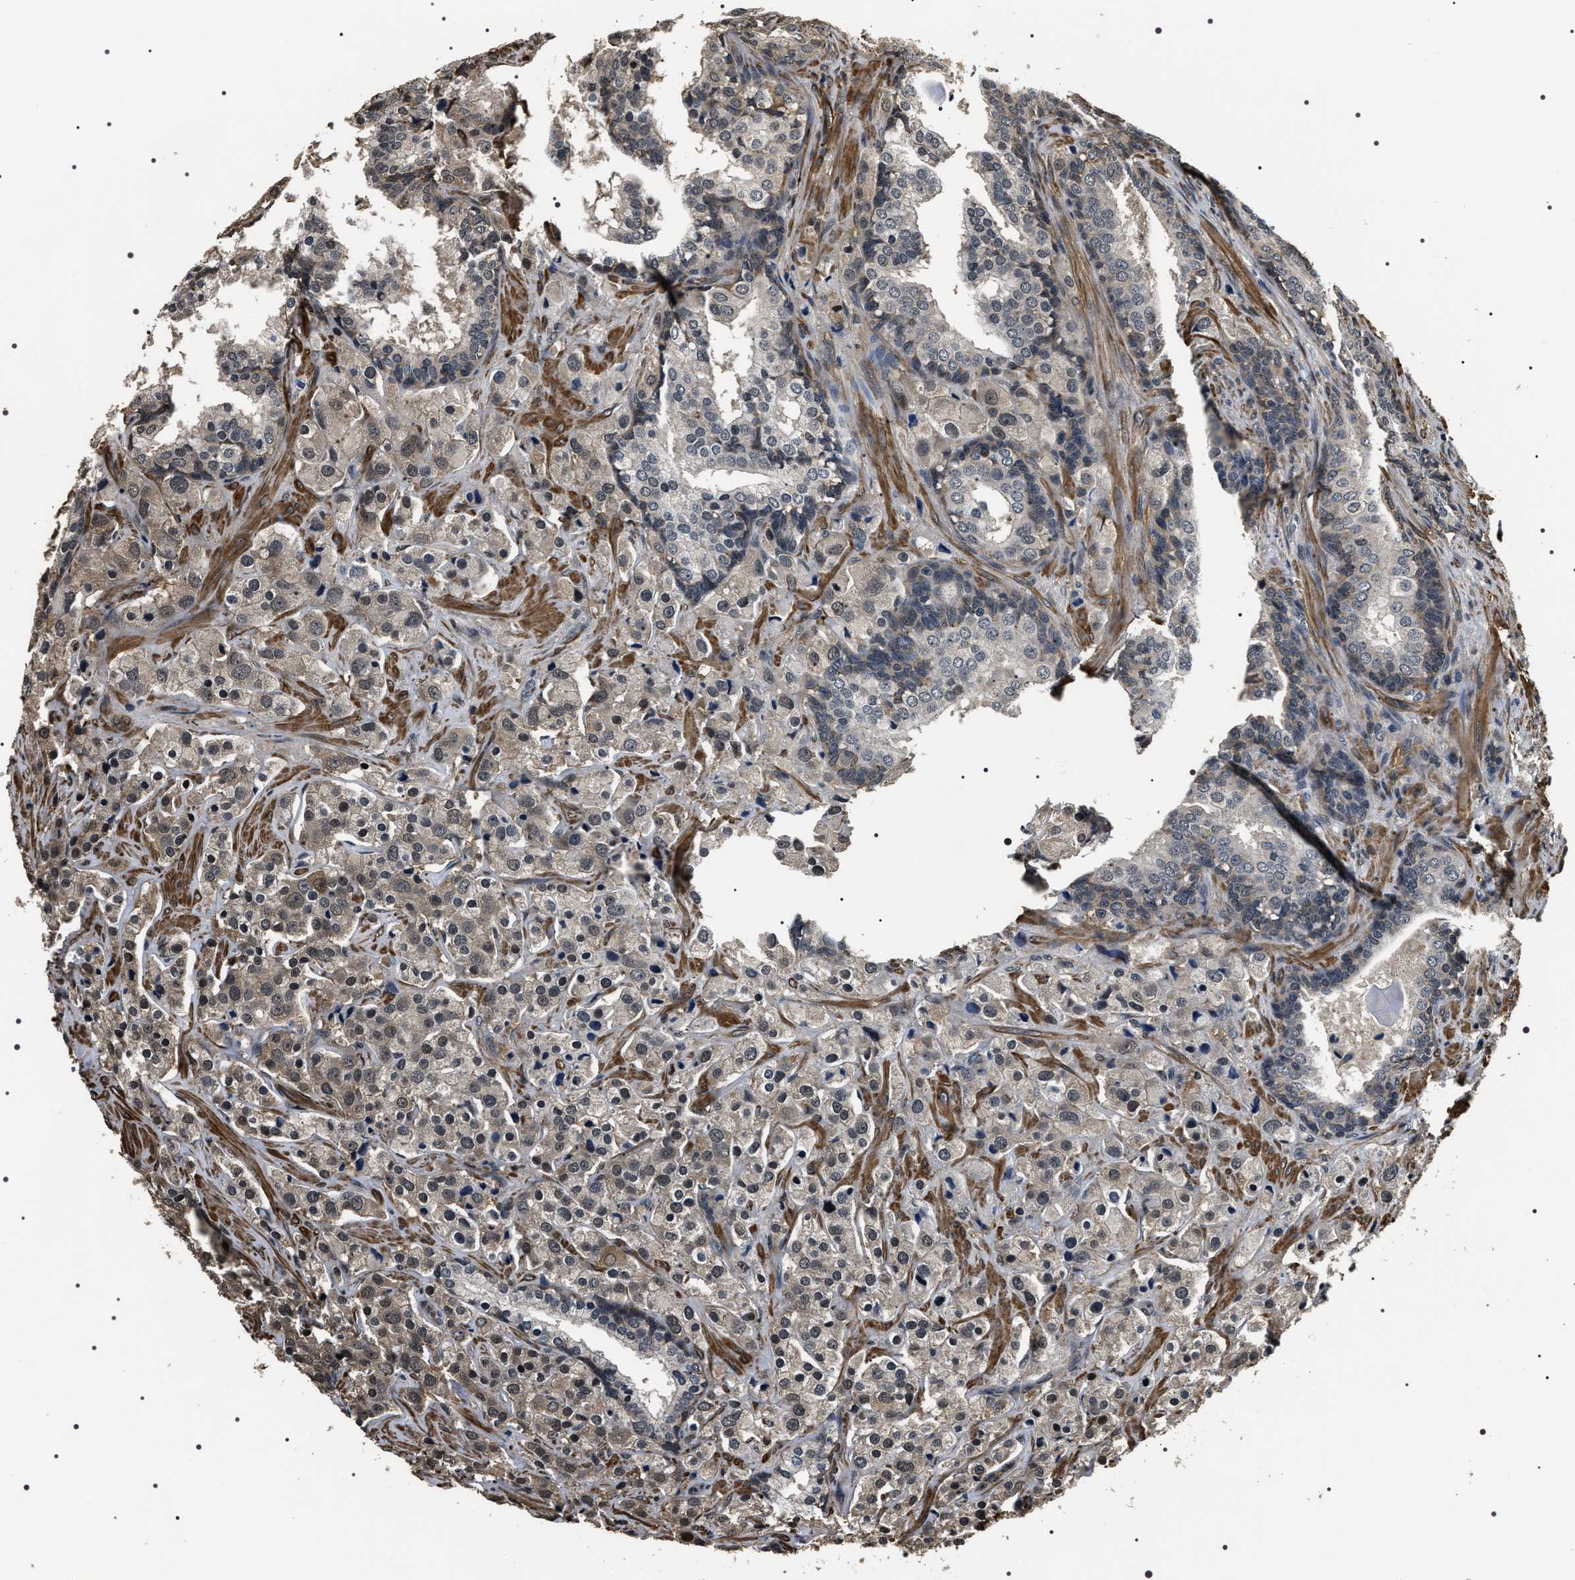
{"staining": {"intensity": "weak", "quantity": "<25%", "location": "cytoplasmic/membranous"}, "tissue": "prostate cancer", "cell_type": "Tumor cells", "image_type": "cancer", "snomed": [{"axis": "morphology", "description": "Adenocarcinoma, Medium grade"}, {"axis": "topography", "description": "Prostate"}], "caption": "Tumor cells are negative for protein expression in human prostate cancer. (Stains: DAB immunohistochemistry (IHC) with hematoxylin counter stain, Microscopy: brightfield microscopy at high magnification).", "gene": "ARHGAP22", "patient": {"sex": "male", "age": 70}}